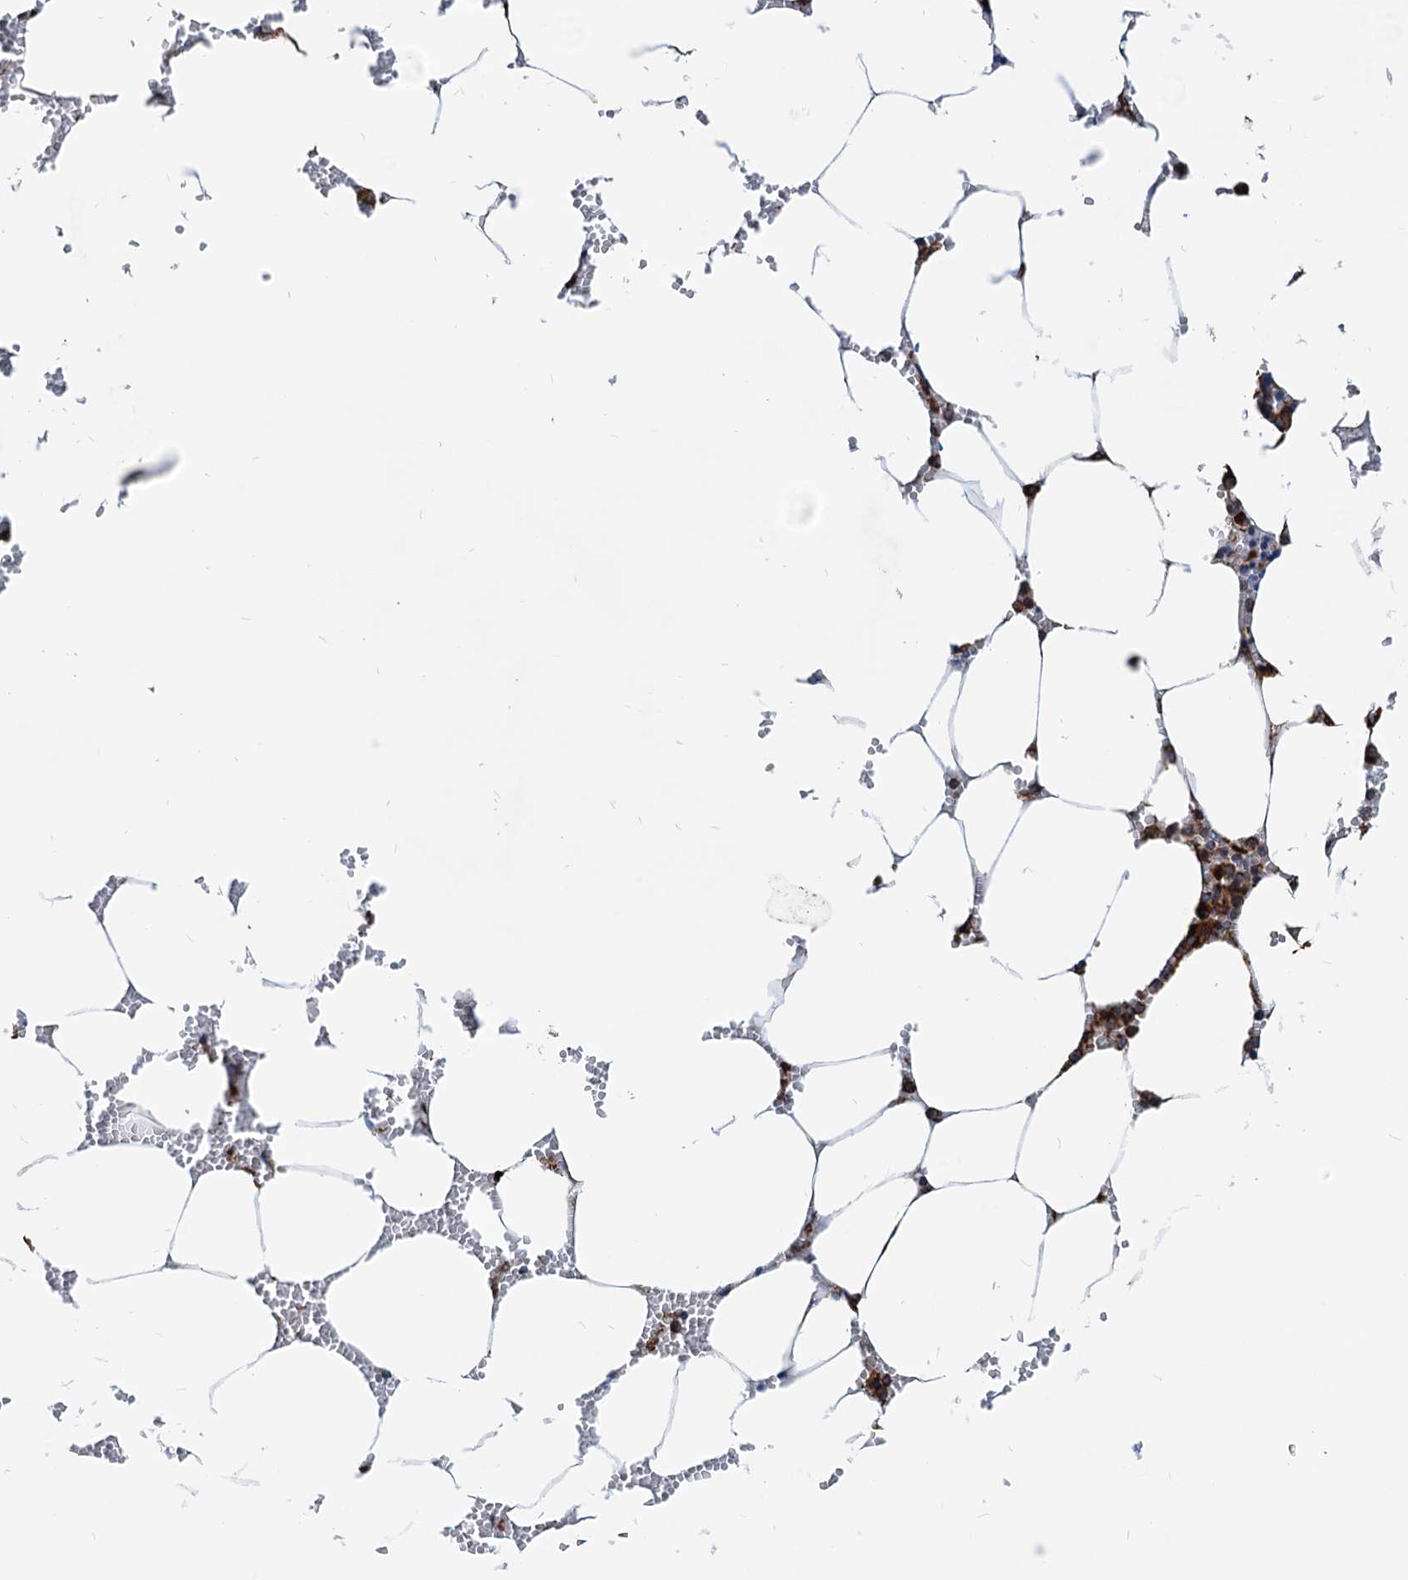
{"staining": {"intensity": "moderate", "quantity": "25%-75%", "location": "cytoplasmic/membranous"}, "tissue": "bone marrow", "cell_type": "Hematopoietic cells", "image_type": "normal", "snomed": [{"axis": "morphology", "description": "Normal tissue, NOS"}, {"axis": "topography", "description": "Bone marrow"}], "caption": "An immunohistochemistry image of benign tissue is shown. Protein staining in brown labels moderate cytoplasmic/membranous positivity in bone marrow within hematopoietic cells.", "gene": "HSPA5", "patient": {"sex": "male", "age": 70}}